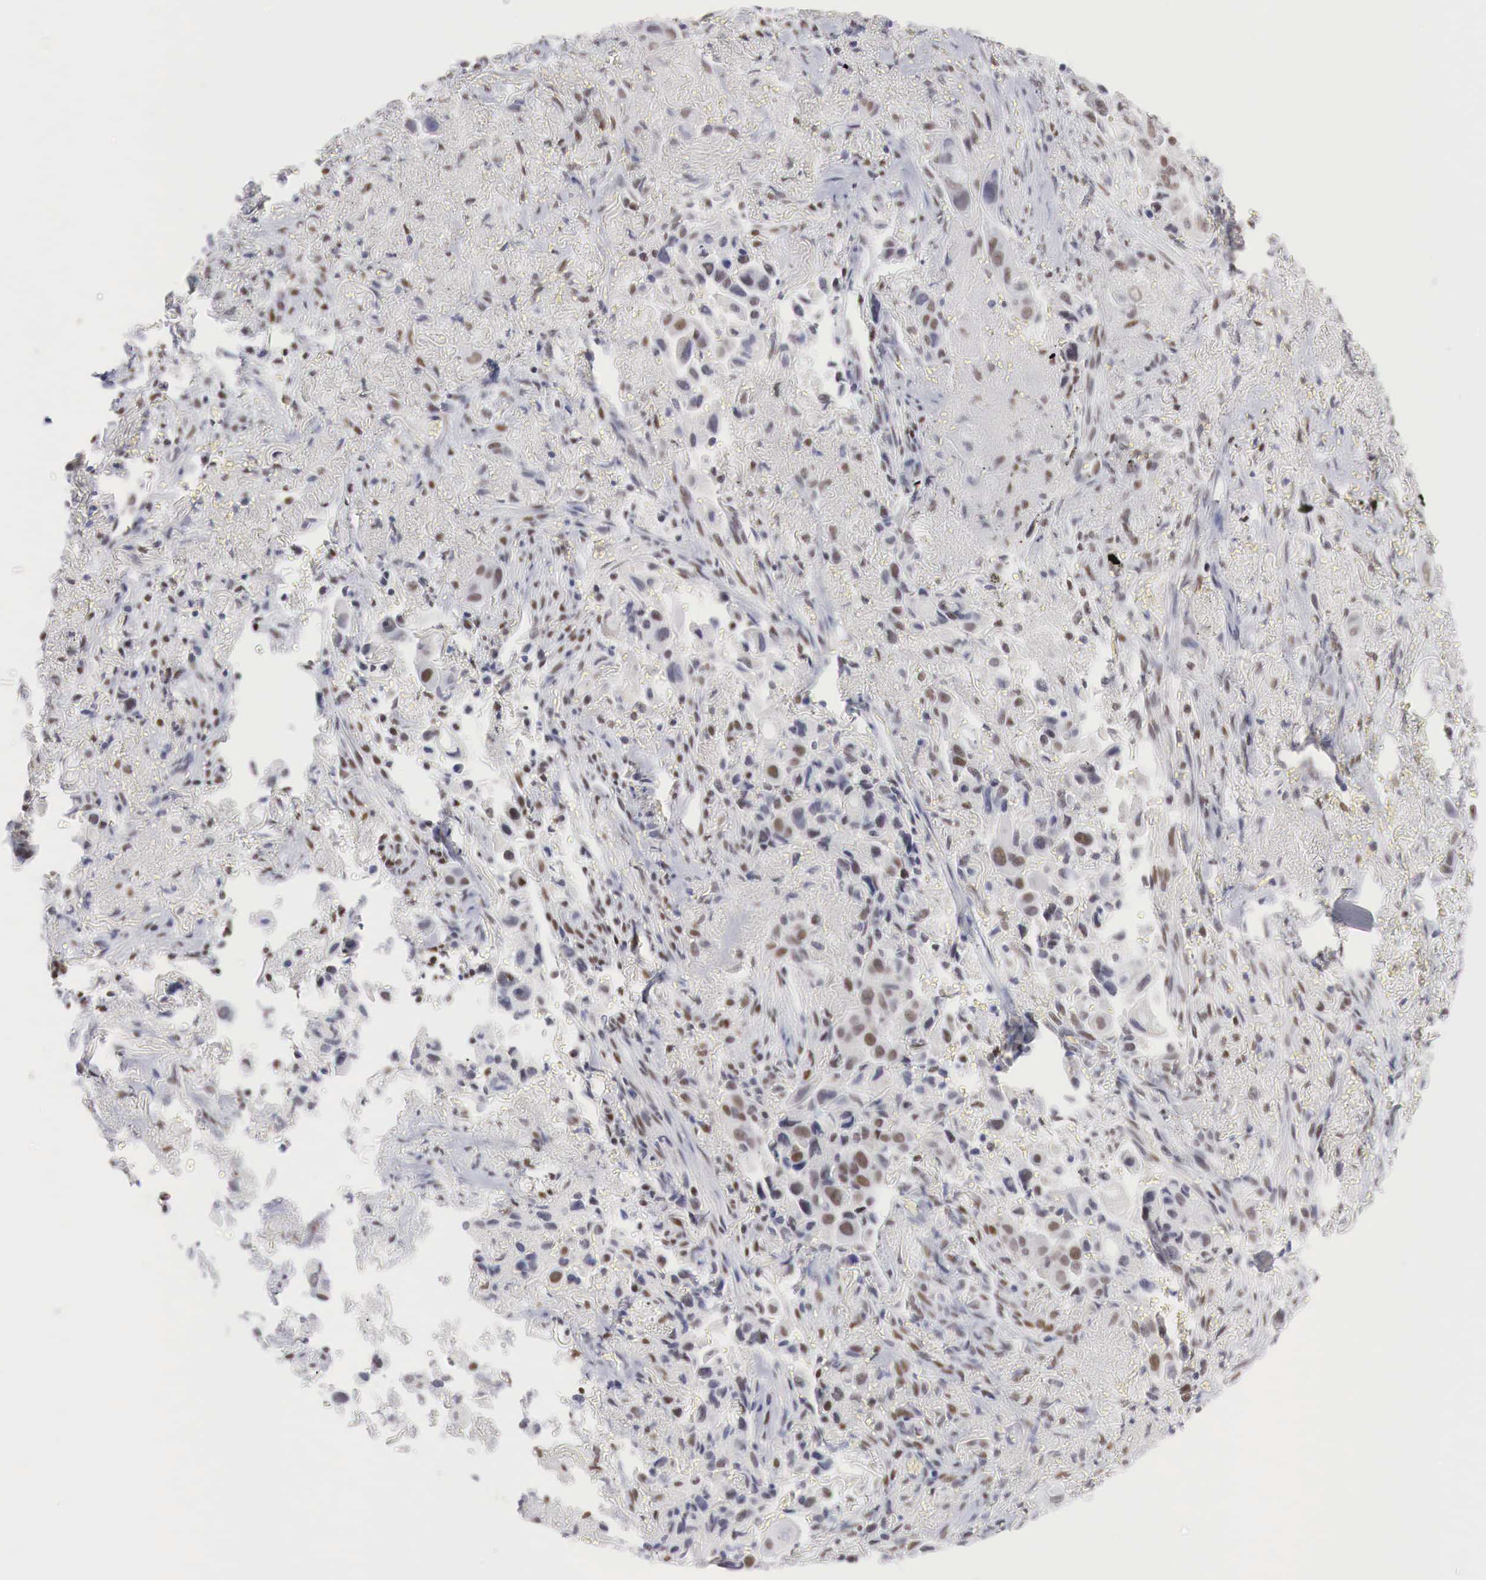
{"staining": {"intensity": "moderate", "quantity": ">75%", "location": "nuclear"}, "tissue": "lung cancer", "cell_type": "Tumor cells", "image_type": "cancer", "snomed": [{"axis": "morphology", "description": "Adenocarcinoma, NOS"}, {"axis": "topography", "description": "Lung"}], "caption": "Protein analysis of lung cancer tissue reveals moderate nuclear positivity in about >75% of tumor cells. (DAB = brown stain, brightfield microscopy at high magnification).", "gene": "FOXP2", "patient": {"sex": "male", "age": 68}}